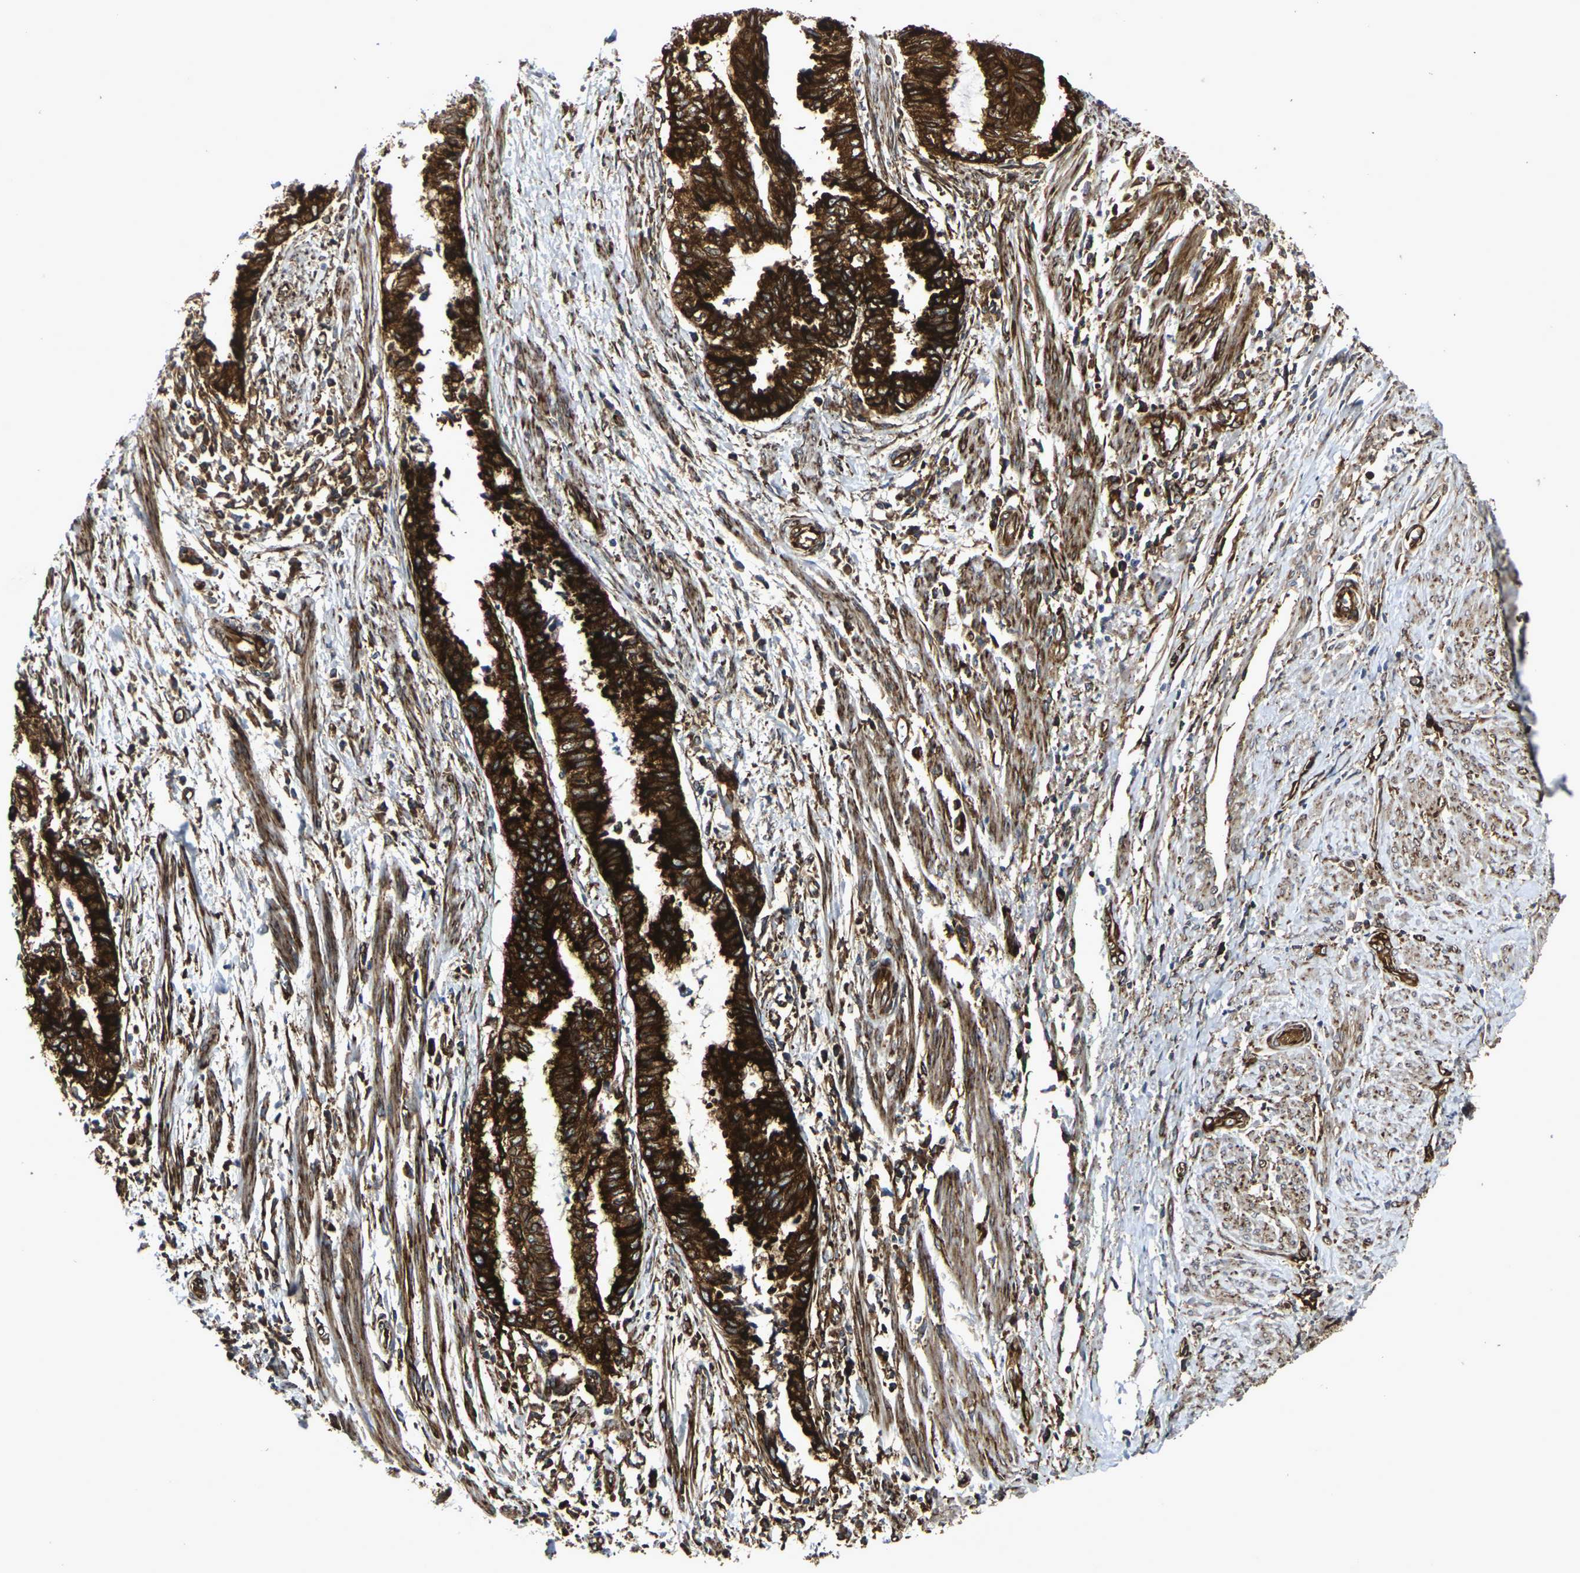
{"staining": {"intensity": "strong", "quantity": ">75%", "location": "cytoplasmic/membranous"}, "tissue": "endometrial cancer", "cell_type": "Tumor cells", "image_type": "cancer", "snomed": [{"axis": "morphology", "description": "Necrosis, NOS"}, {"axis": "morphology", "description": "Adenocarcinoma, NOS"}, {"axis": "topography", "description": "Endometrium"}], "caption": "Adenocarcinoma (endometrial) tissue exhibits strong cytoplasmic/membranous staining in about >75% of tumor cells (DAB IHC, brown staining for protein, blue staining for nuclei).", "gene": "MARCHF2", "patient": {"sex": "female", "age": 79}}